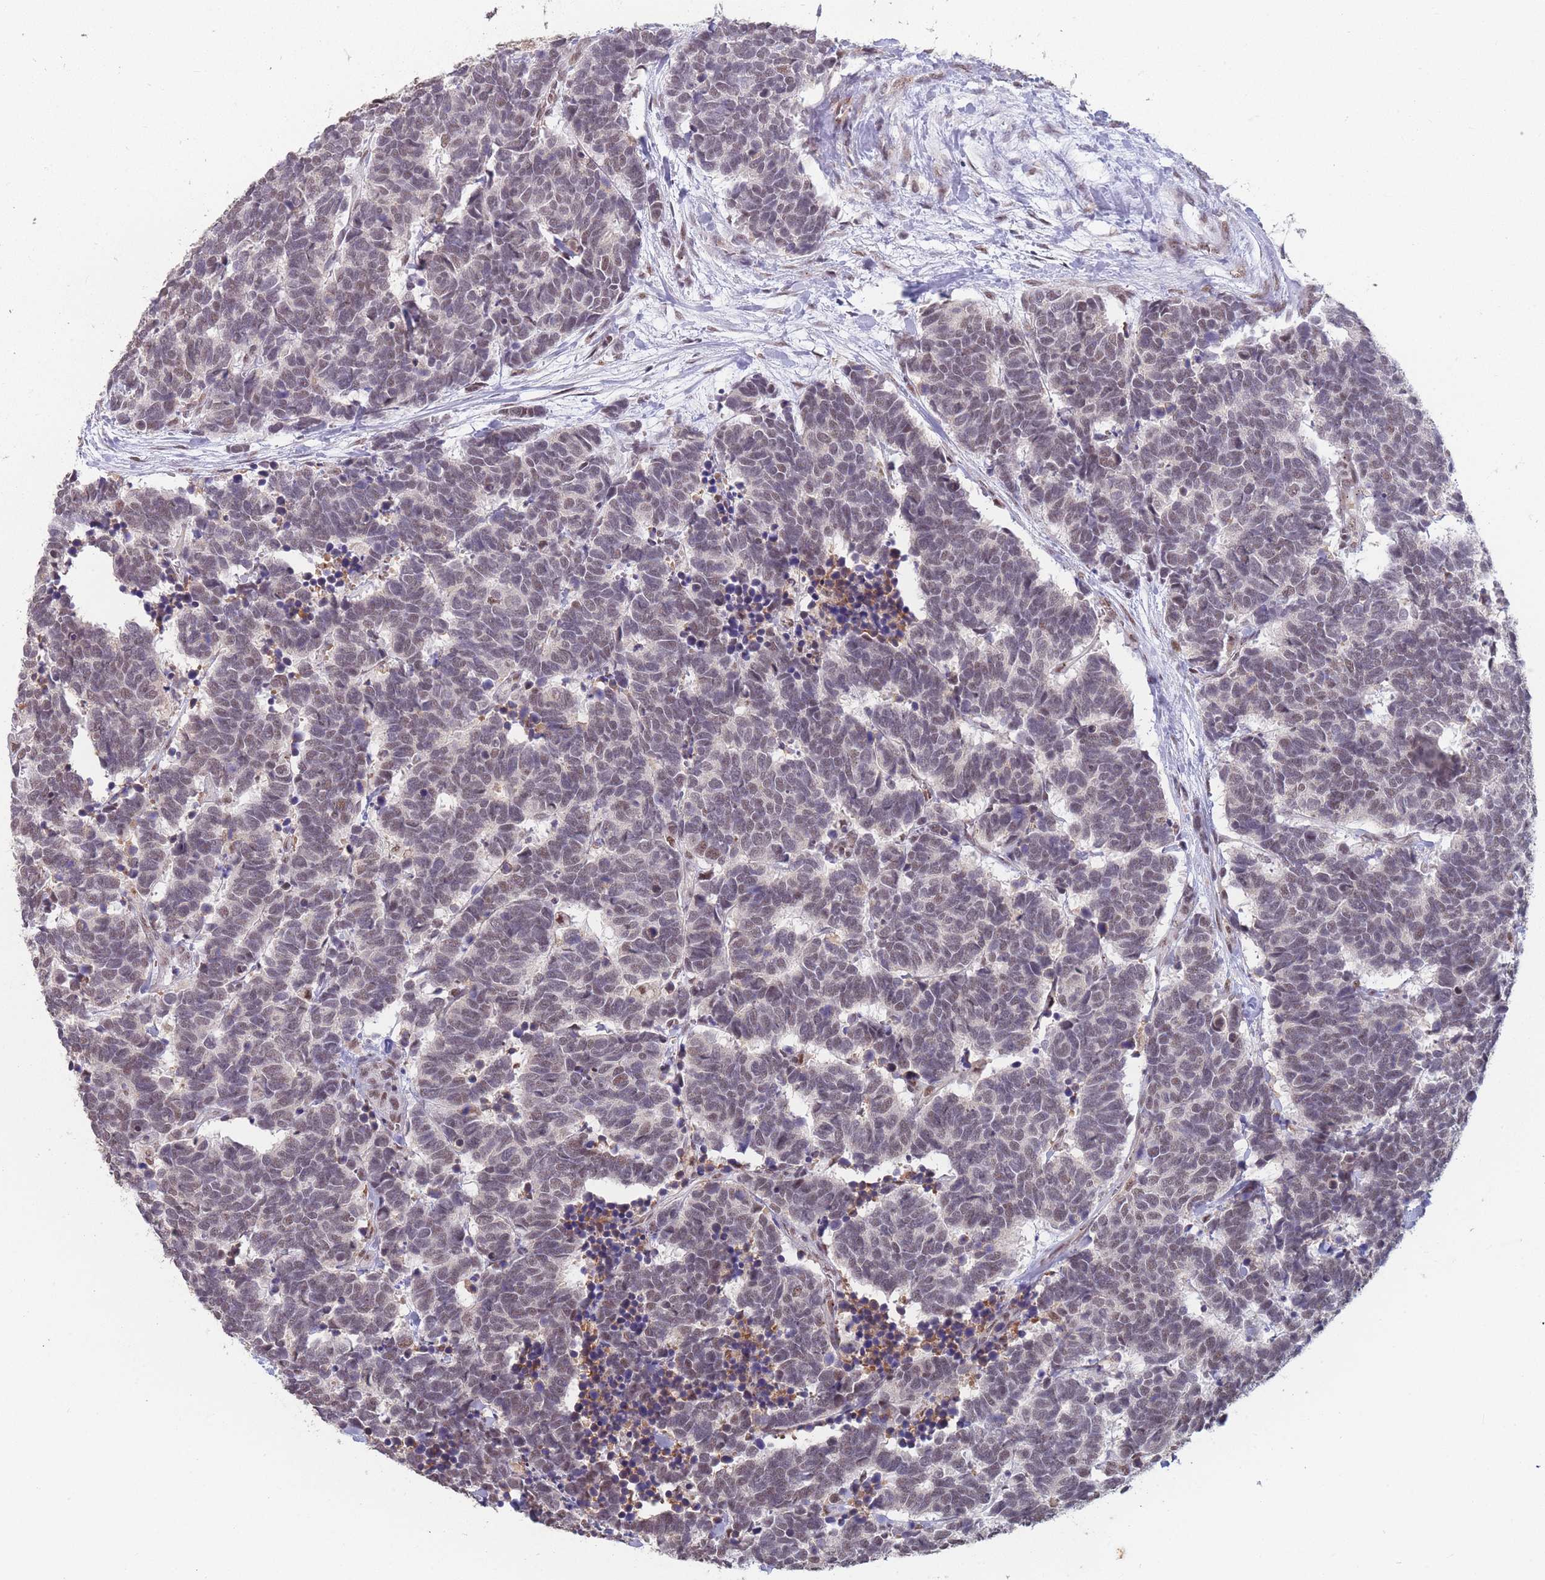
{"staining": {"intensity": "moderate", "quantity": "<25%", "location": "nuclear"}, "tissue": "carcinoid", "cell_type": "Tumor cells", "image_type": "cancer", "snomed": [{"axis": "morphology", "description": "Carcinoma, NOS"}, {"axis": "morphology", "description": "Carcinoid, malignant, NOS"}, {"axis": "topography", "description": "Urinary bladder"}], "caption": "Protein staining of carcinoid tissue reveals moderate nuclear expression in about <25% of tumor cells. Immunohistochemistry stains the protein of interest in brown and the nuclei are stained blue.", "gene": "SNRPA1", "patient": {"sex": "male", "age": 57}}